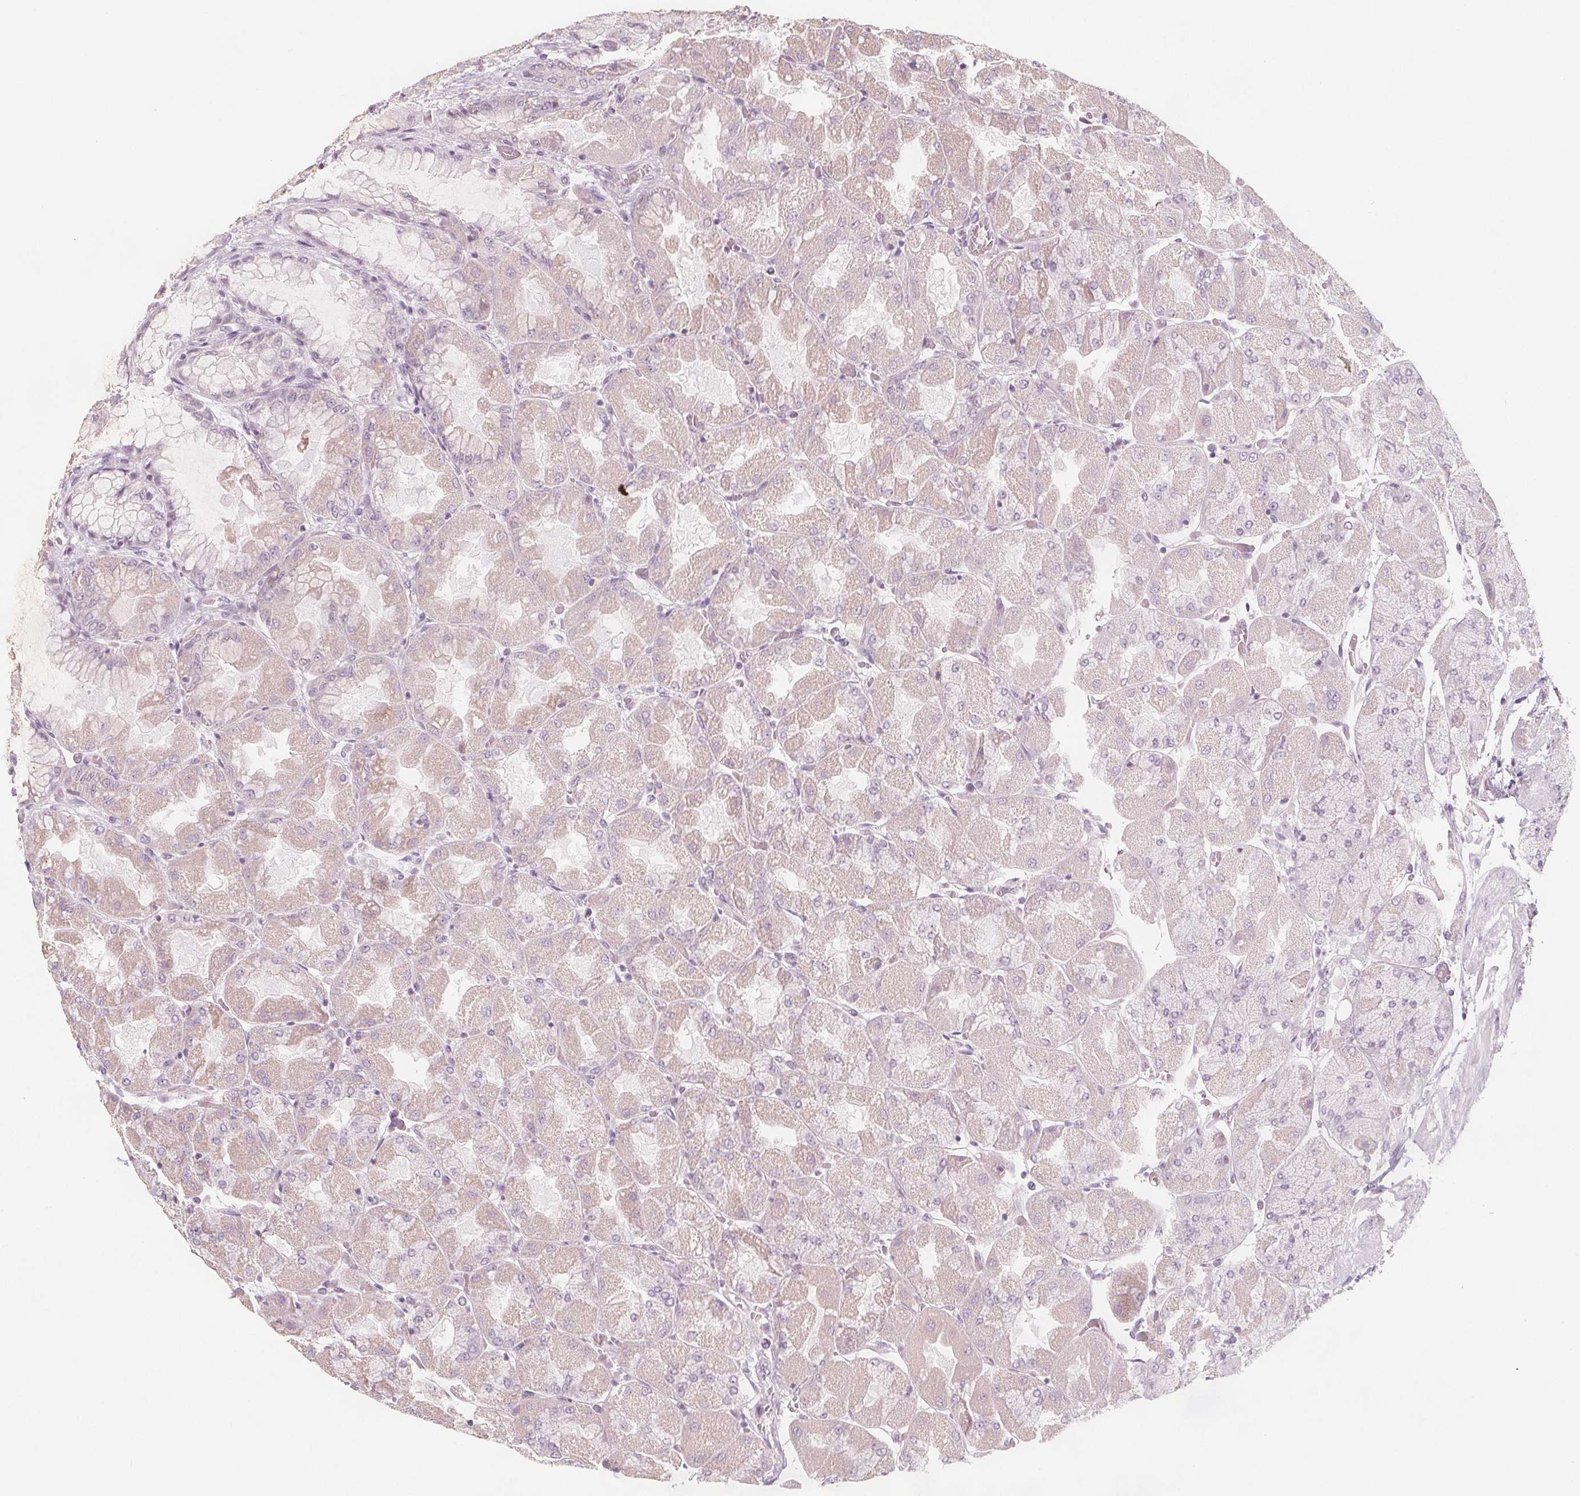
{"staining": {"intensity": "weak", "quantity": "<25%", "location": "cytoplasmic/membranous"}, "tissue": "stomach", "cell_type": "Glandular cells", "image_type": "normal", "snomed": [{"axis": "morphology", "description": "Normal tissue, NOS"}, {"axis": "topography", "description": "Stomach"}], "caption": "This is an immunohistochemistry (IHC) image of unremarkable human stomach. There is no staining in glandular cells.", "gene": "C1orf167", "patient": {"sex": "female", "age": 61}}